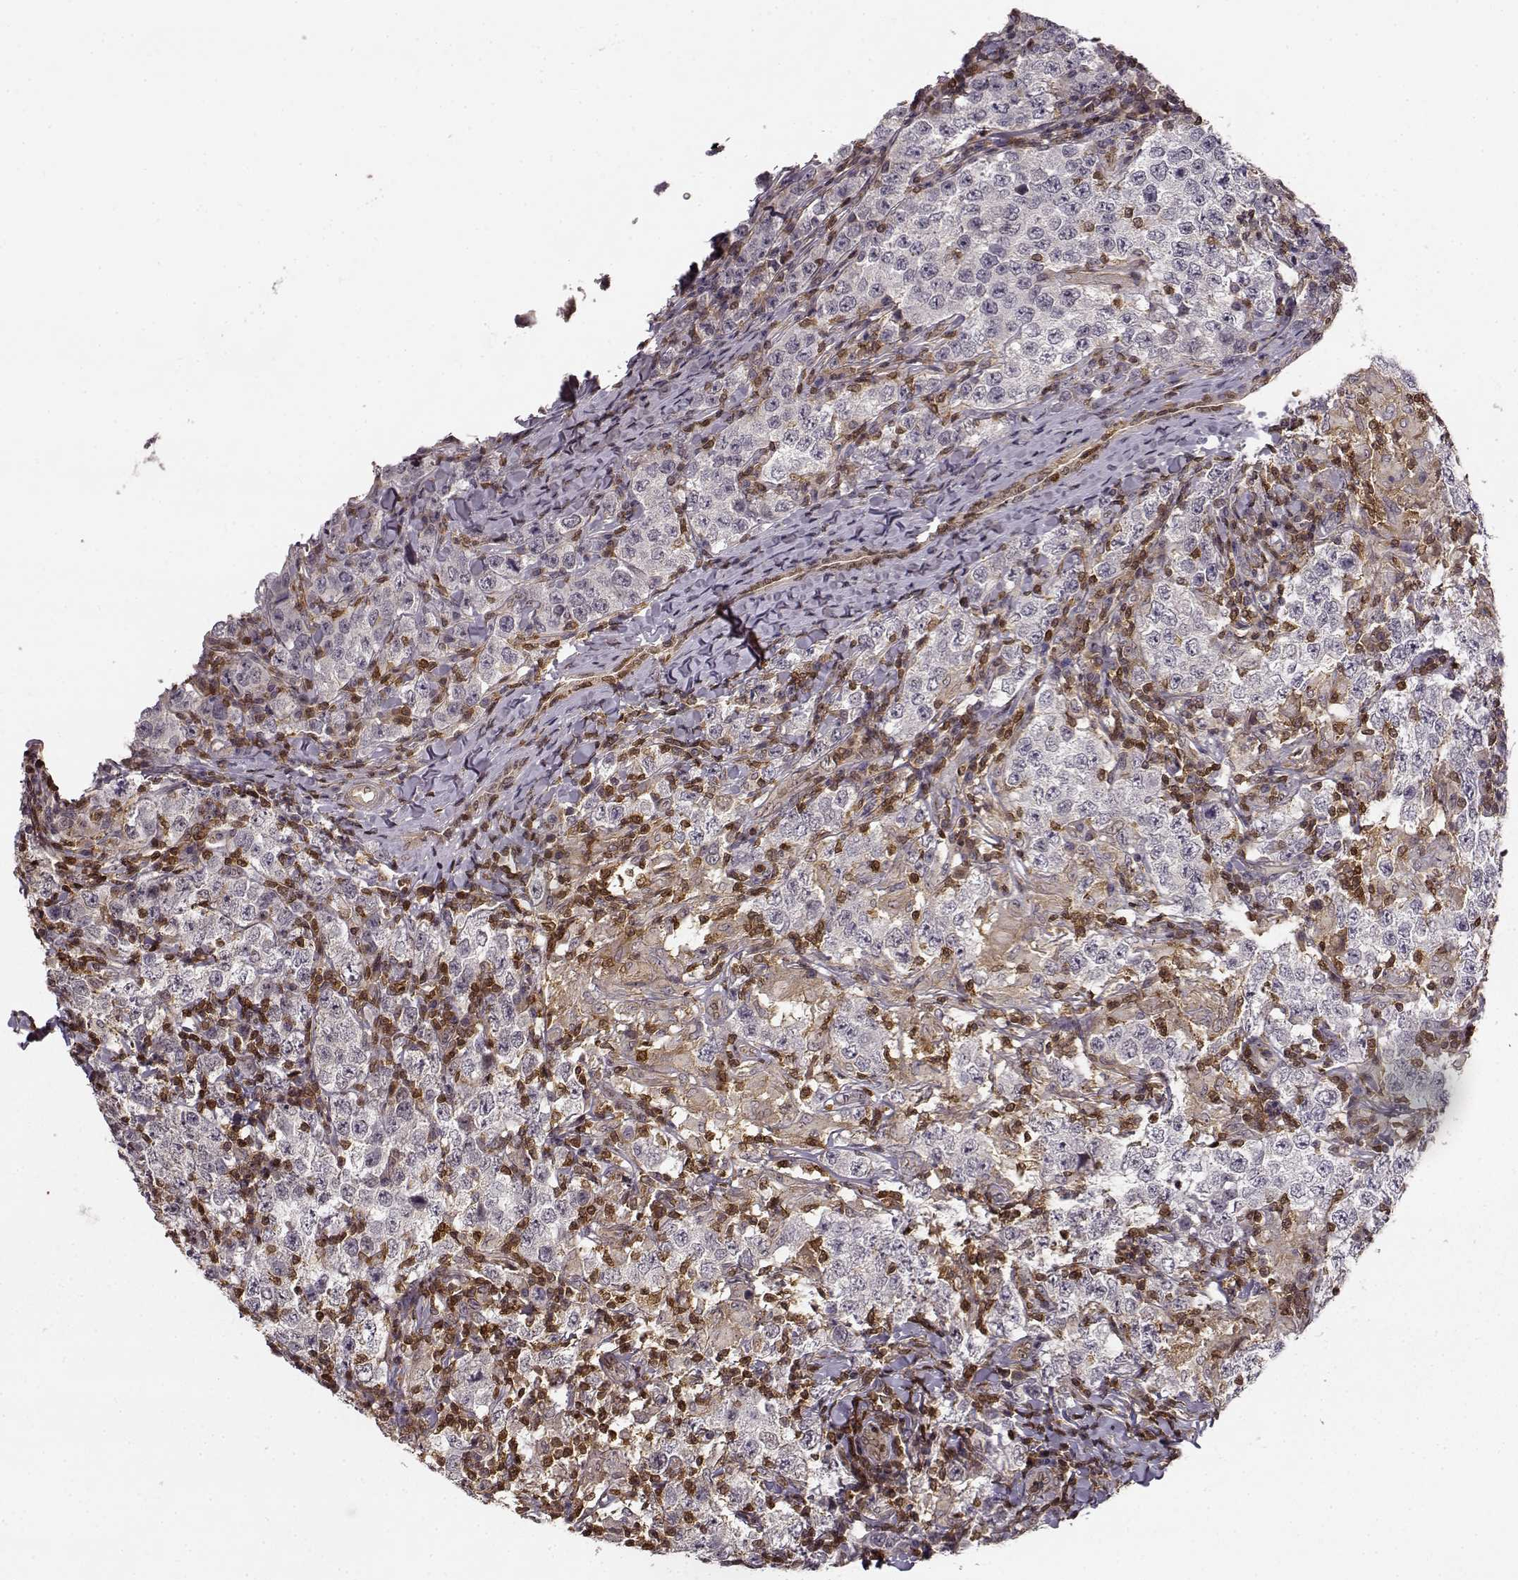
{"staining": {"intensity": "negative", "quantity": "none", "location": "none"}, "tissue": "testis cancer", "cell_type": "Tumor cells", "image_type": "cancer", "snomed": [{"axis": "morphology", "description": "Seminoma, NOS"}, {"axis": "morphology", "description": "Carcinoma, Embryonal, NOS"}, {"axis": "topography", "description": "Testis"}], "caption": "High power microscopy histopathology image of an immunohistochemistry photomicrograph of testis cancer, revealing no significant expression in tumor cells. The staining was performed using DAB to visualize the protein expression in brown, while the nuclei were stained in blue with hematoxylin (Magnification: 20x).", "gene": "MFSD1", "patient": {"sex": "male", "age": 41}}